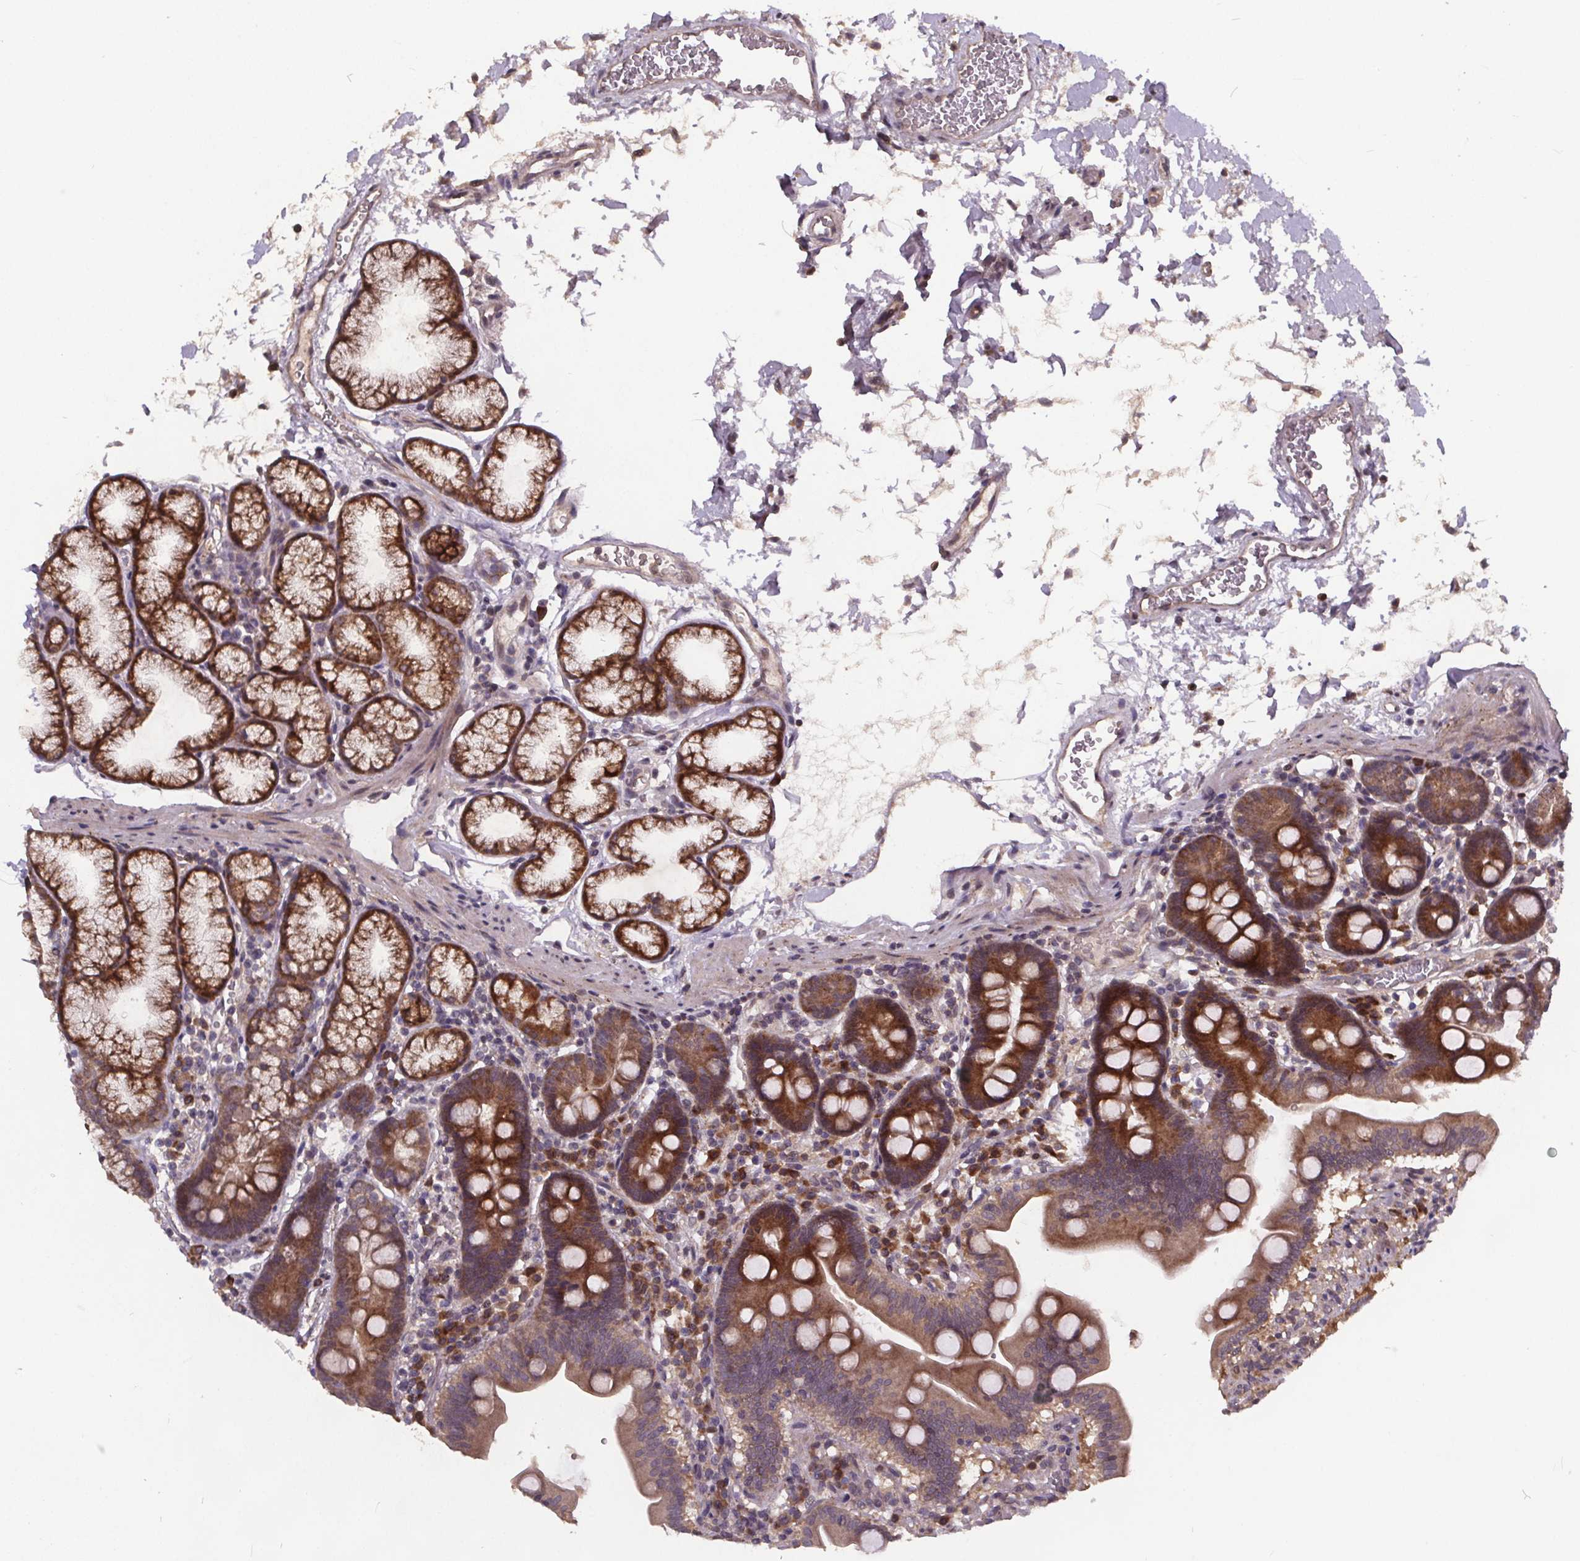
{"staining": {"intensity": "strong", "quantity": "25%-75%", "location": "cytoplasmic/membranous"}, "tissue": "duodenum", "cell_type": "Glandular cells", "image_type": "normal", "snomed": [{"axis": "morphology", "description": "Normal tissue, NOS"}, {"axis": "topography", "description": "Pancreas"}, {"axis": "topography", "description": "Duodenum"}], "caption": "DAB immunohistochemical staining of benign duodenum exhibits strong cytoplasmic/membranous protein positivity in about 25%-75% of glandular cells.", "gene": "USP9X", "patient": {"sex": "male", "age": 59}}